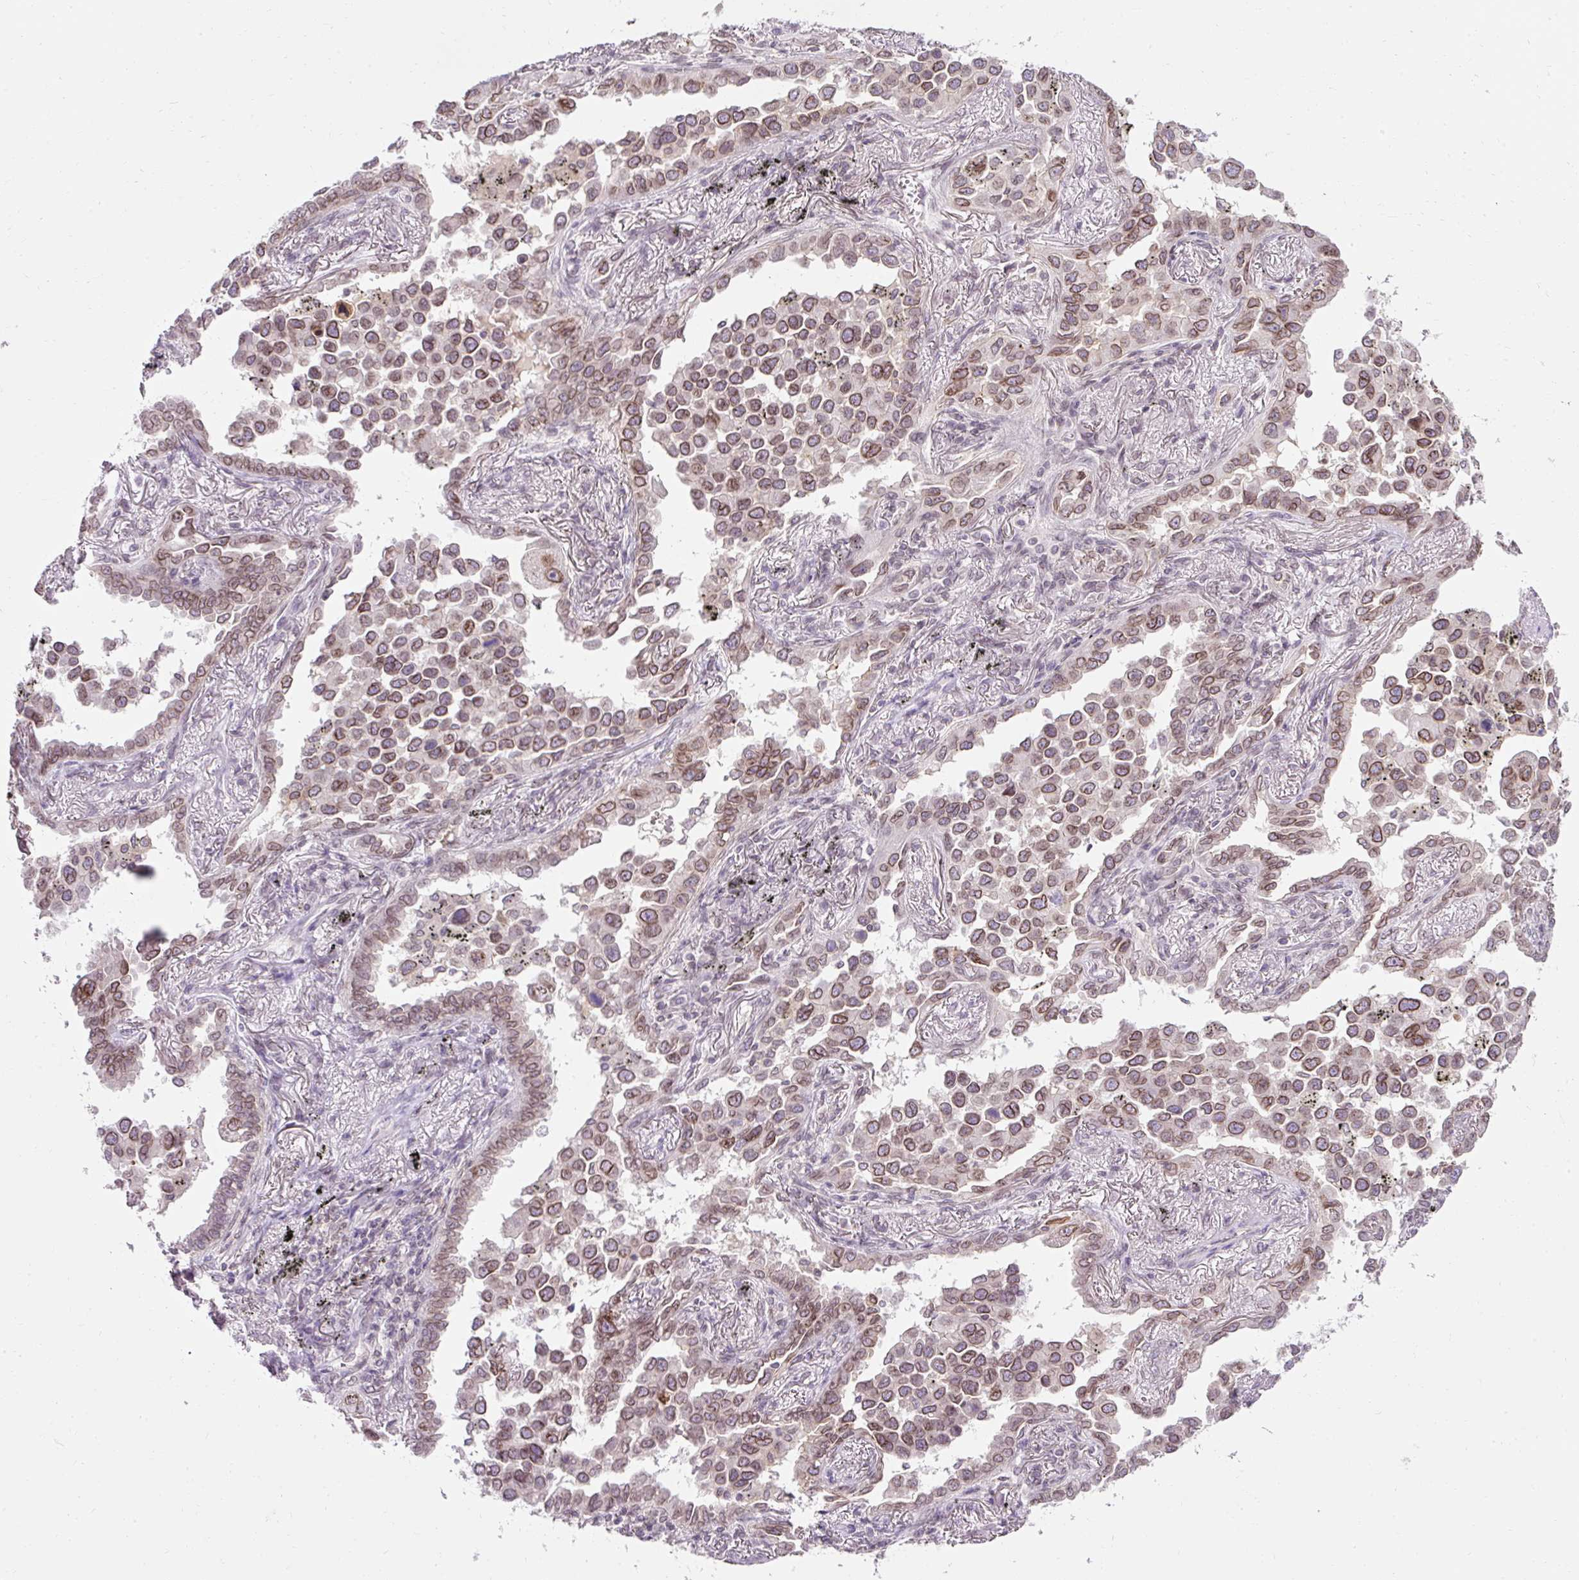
{"staining": {"intensity": "moderate", "quantity": ">75%", "location": "cytoplasmic/membranous,nuclear"}, "tissue": "lung cancer", "cell_type": "Tumor cells", "image_type": "cancer", "snomed": [{"axis": "morphology", "description": "Adenocarcinoma, NOS"}, {"axis": "topography", "description": "Lung"}], "caption": "Approximately >75% of tumor cells in lung cancer exhibit moderate cytoplasmic/membranous and nuclear protein positivity as visualized by brown immunohistochemical staining.", "gene": "ZNF610", "patient": {"sex": "male", "age": 67}}